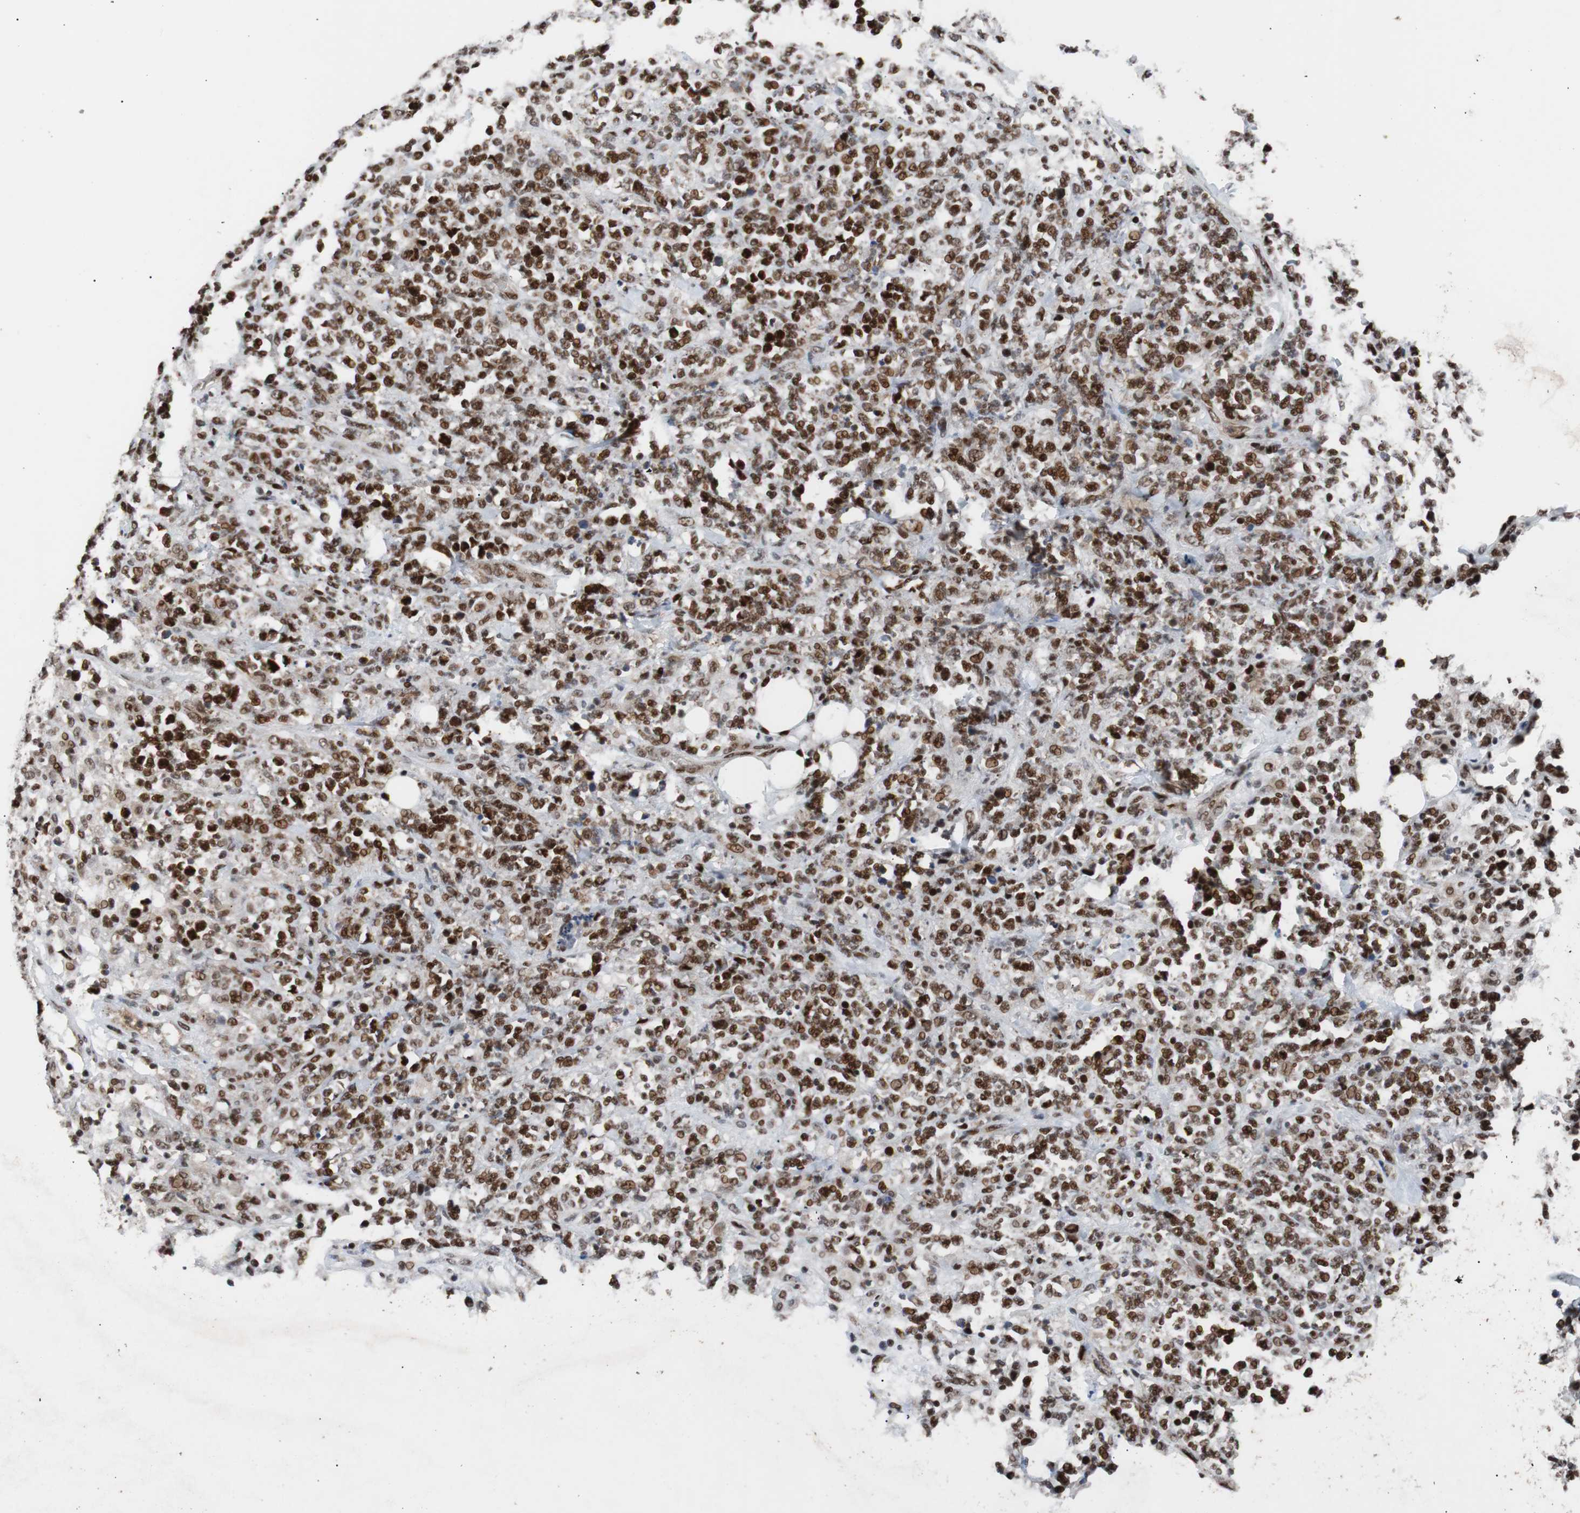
{"staining": {"intensity": "strong", "quantity": ">75%", "location": "nuclear"}, "tissue": "lymphoma", "cell_type": "Tumor cells", "image_type": "cancer", "snomed": [{"axis": "morphology", "description": "Malignant lymphoma, non-Hodgkin's type, High grade"}, {"axis": "topography", "description": "Soft tissue"}], "caption": "Immunohistochemistry (DAB (3,3'-diaminobenzidine)) staining of human lymphoma displays strong nuclear protein staining in about >75% of tumor cells. The staining is performed using DAB (3,3'-diaminobenzidine) brown chromogen to label protein expression. The nuclei are counter-stained blue using hematoxylin.", "gene": "NBL1", "patient": {"sex": "male", "age": 18}}